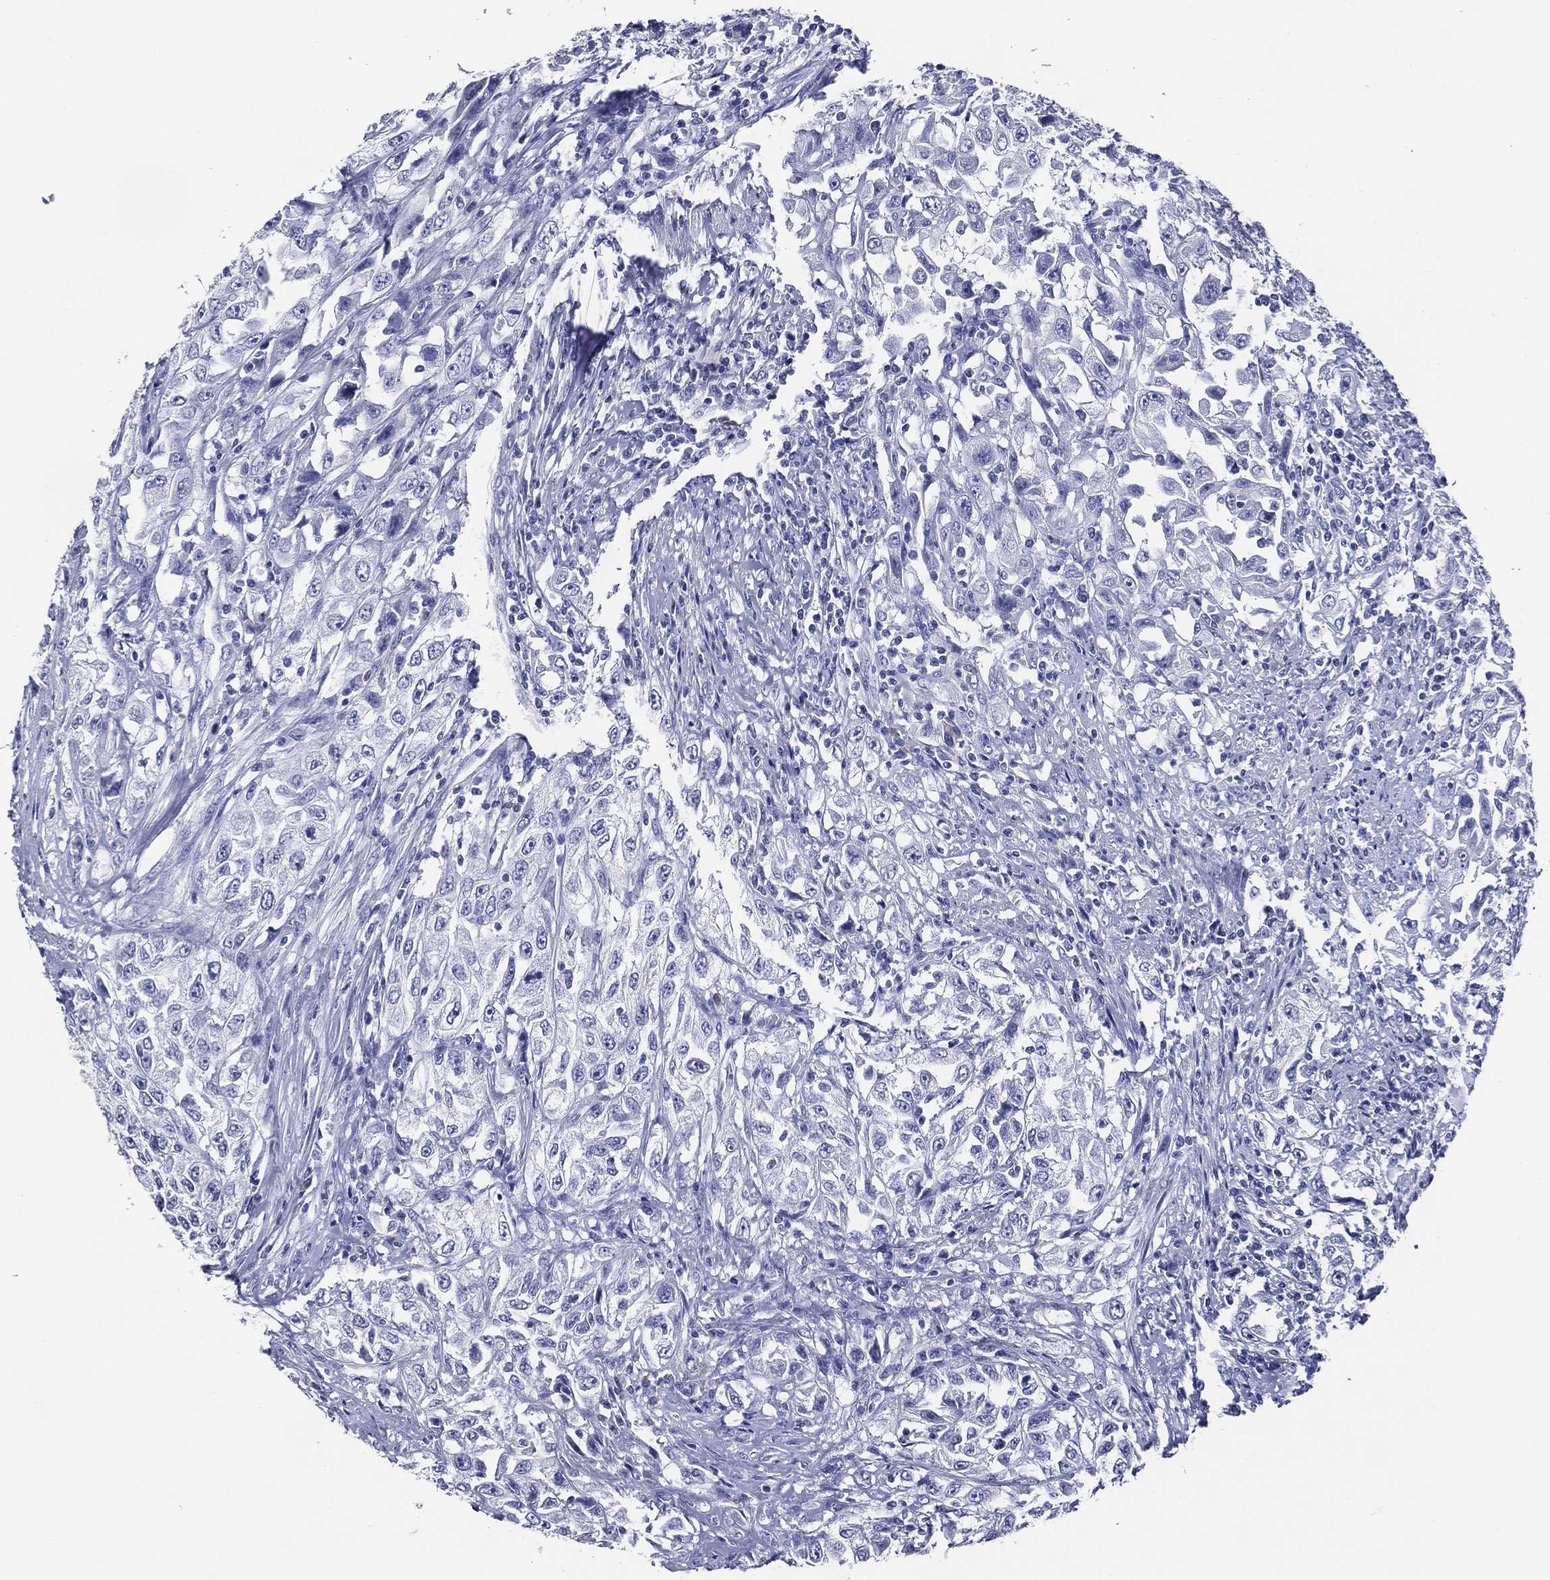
{"staining": {"intensity": "negative", "quantity": "none", "location": "none"}, "tissue": "urothelial cancer", "cell_type": "Tumor cells", "image_type": "cancer", "snomed": [{"axis": "morphology", "description": "Urothelial carcinoma, High grade"}, {"axis": "topography", "description": "Urinary bladder"}], "caption": "A high-resolution histopathology image shows immunohistochemistry staining of urothelial cancer, which displays no significant positivity in tumor cells. The staining is performed using DAB (3,3'-diaminobenzidine) brown chromogen with nuclei counter-stained in using hematoxylin.", "gene": "ACE2", "patient": {"sex": "female", "age": 56}}